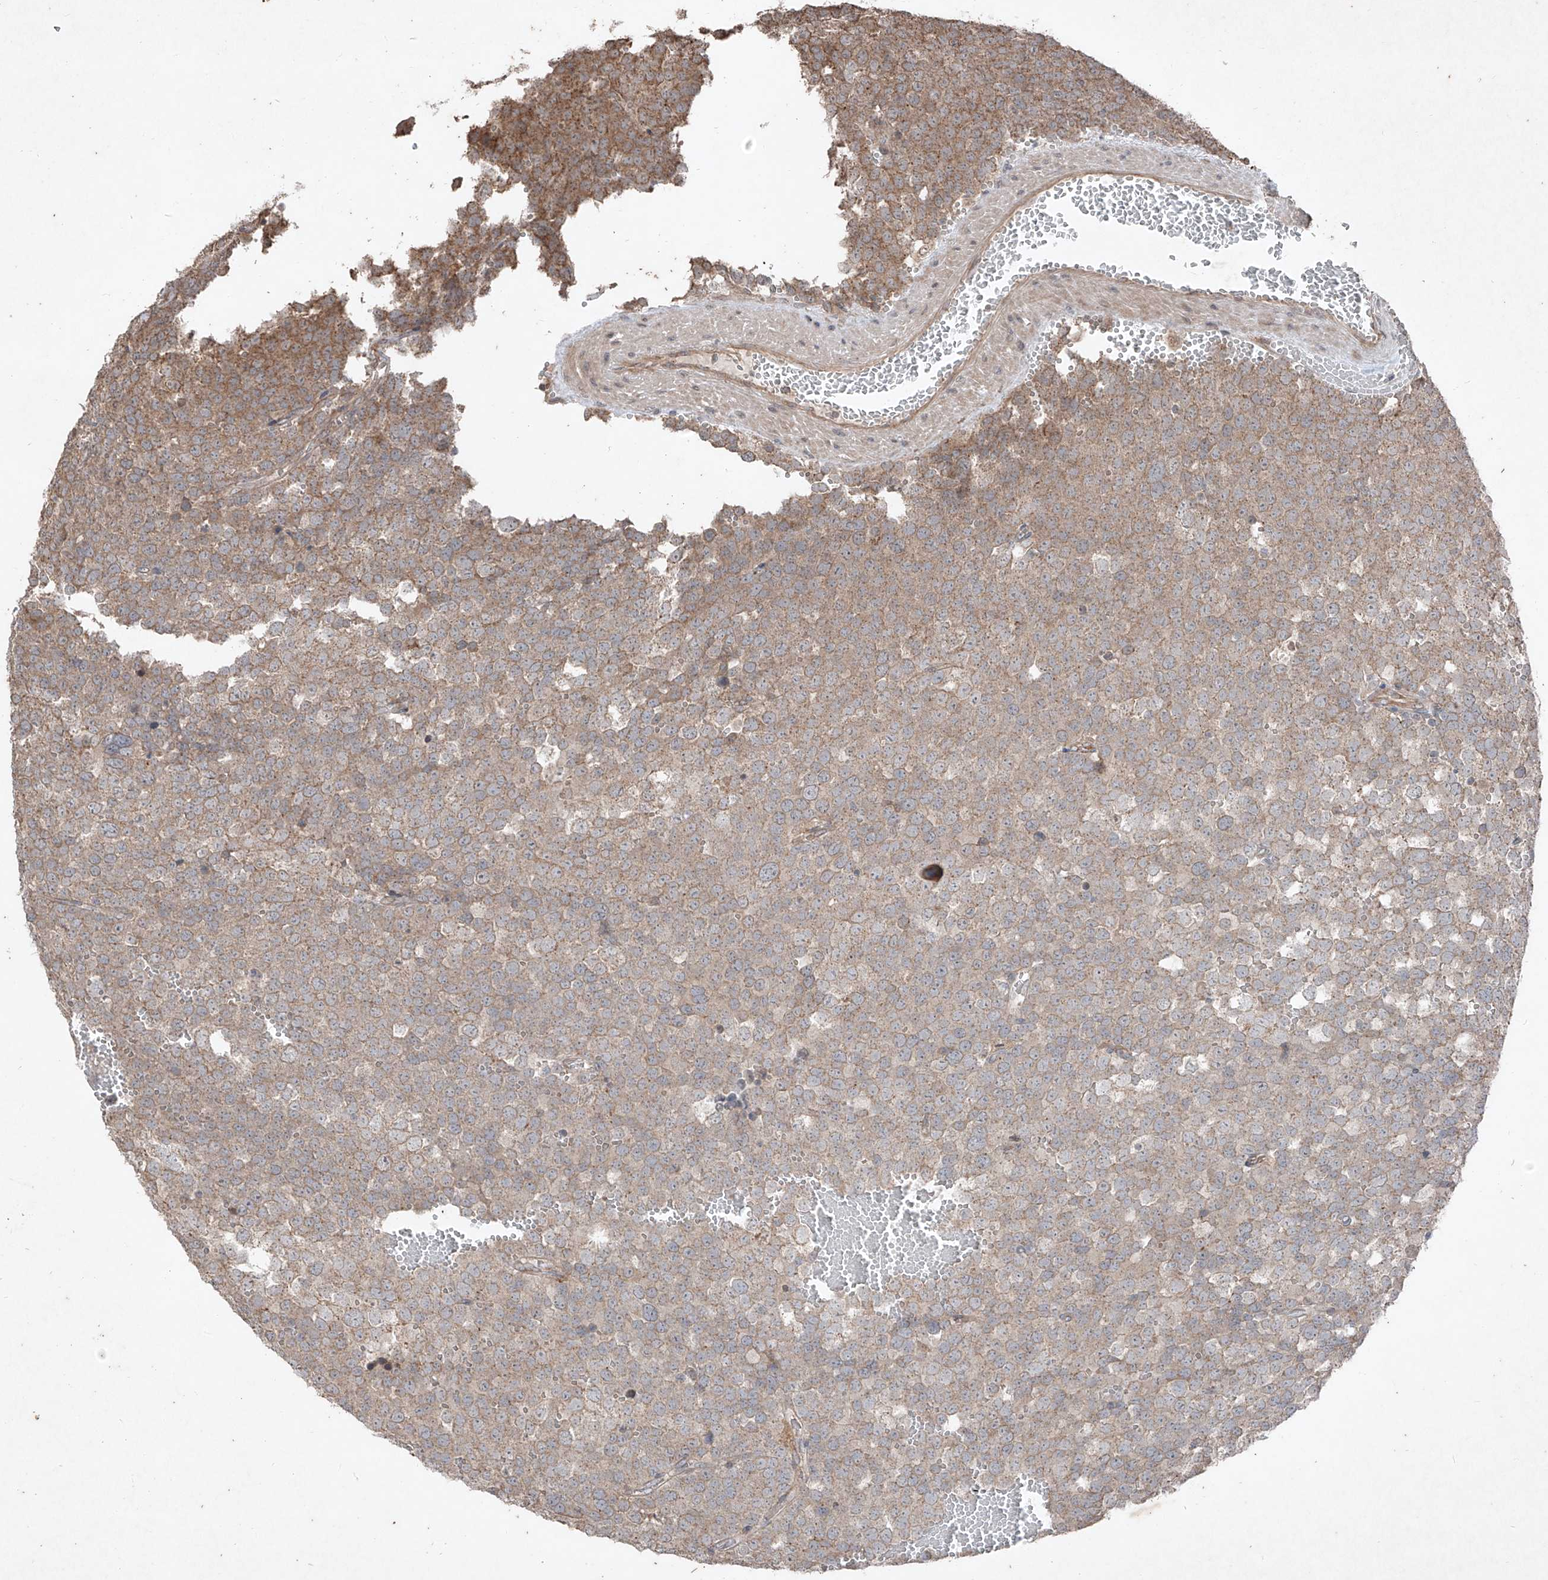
{"staining": {"intensity": "moderate", "quantity": ">75%", "location": "cytoplasmic/membranous"}, "tissue": "testis cancer", "cell_type": "Tumor cells", "image_type": "cancer", "snomed": [{"axis": "morphology", "description": "Seminoma, NOS"}, {"axis": "topography", "description": "Testis"}], "caption": "Testis seminoma tissue reveals moderate cytoplasmic/membranous positivity in approximately >75% of tumor cells, visualized by immunohistochemistry.", "gene": "ABCD3", "patient": {"sex": "male", "age": 71}}